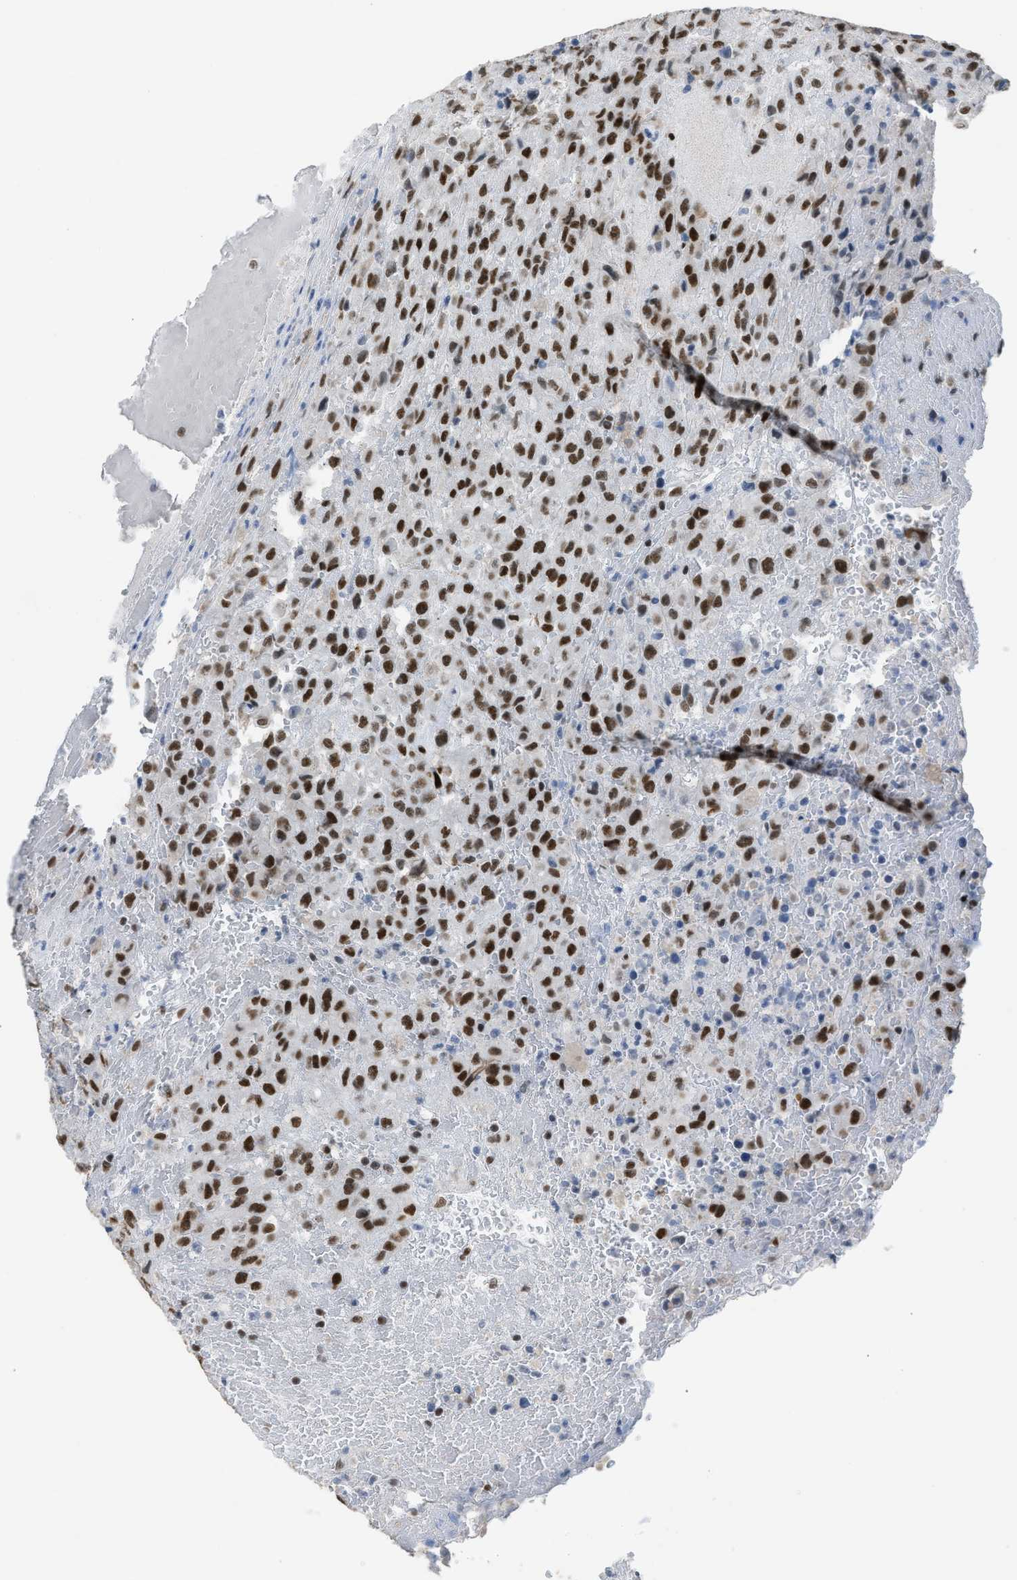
{"staining": {"intensity": "strong", "quantity": ">75%", "location": "nuclear"}, "tissue": "urothelial cancer", "cell_type": "Tumor cells", "image_type": "cancer", "snomed": [{"axis": "morphology", "description": "Urothelial carcinoma, High grade"}, {"axis": "topography", "description": "Urinary bladder"}], "caption": "Protein expression analysis of high-grade urothelial carcinoma displays strong nuclear expression in approximately >75% of tumor cells.", "gene": "SCAF4", "patient": {"sex": "male", "age": 46}}